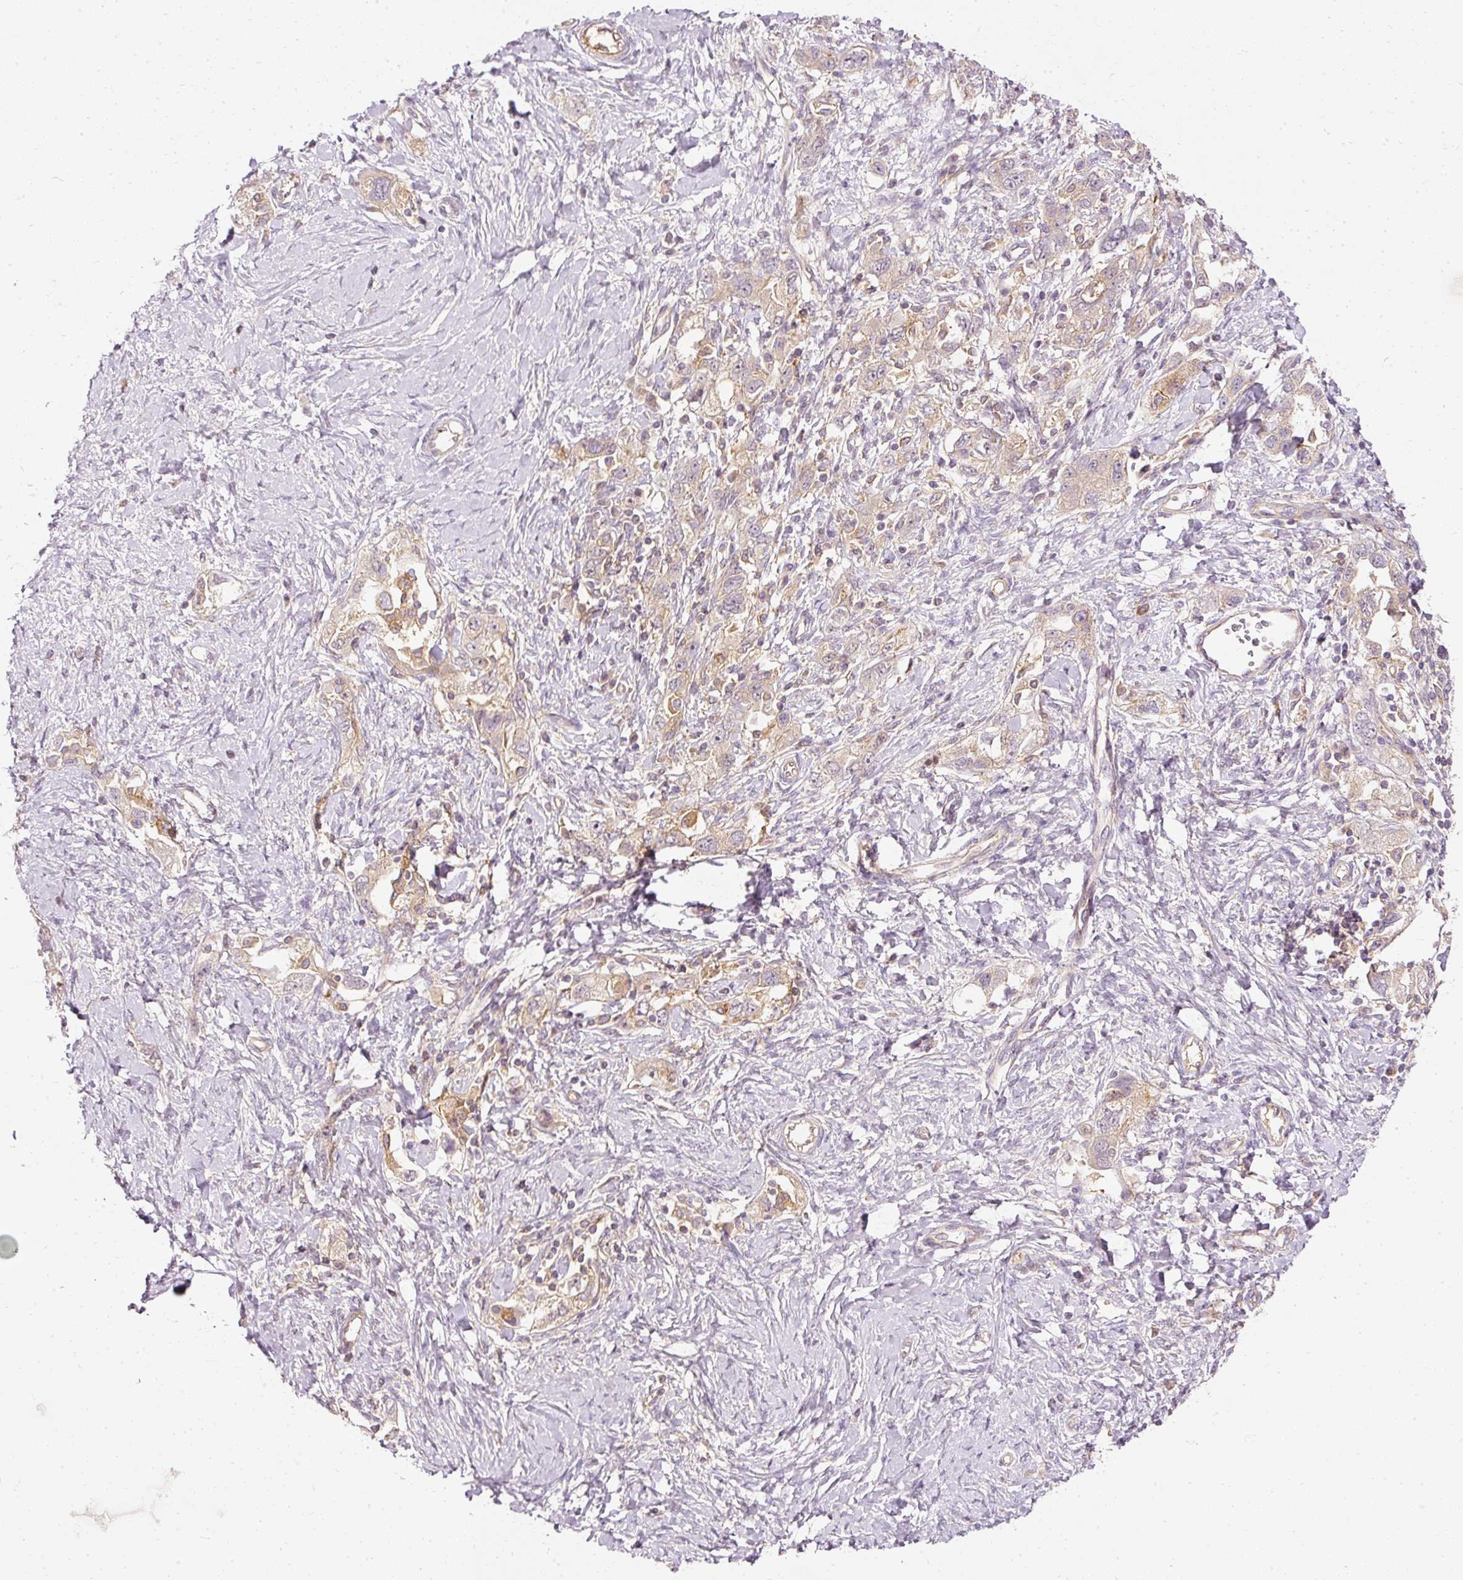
{"staining": {"intensity": "weak", "quantity": "<25%", "location": "cytoplasmic/membranous"}, "tissue": "ovarian cancer", "cell_type": "Tumor cells", "image_type": "cancer", "snomed": [{"axis": "morphology", "description": "Carcinoma, NOS"}, {"axis": "morphology", "description": "Cystadenocarcinoma, serous, NOS"}, {"axis": "topography", "description": "Ovary"}], "caption": "A photomicrograph of human ovarian serous cystadenocarcinoma is negative for staining in tumor cells.", "gene": "ARMH3", "patient": {"sex": "female", "age": 69}}